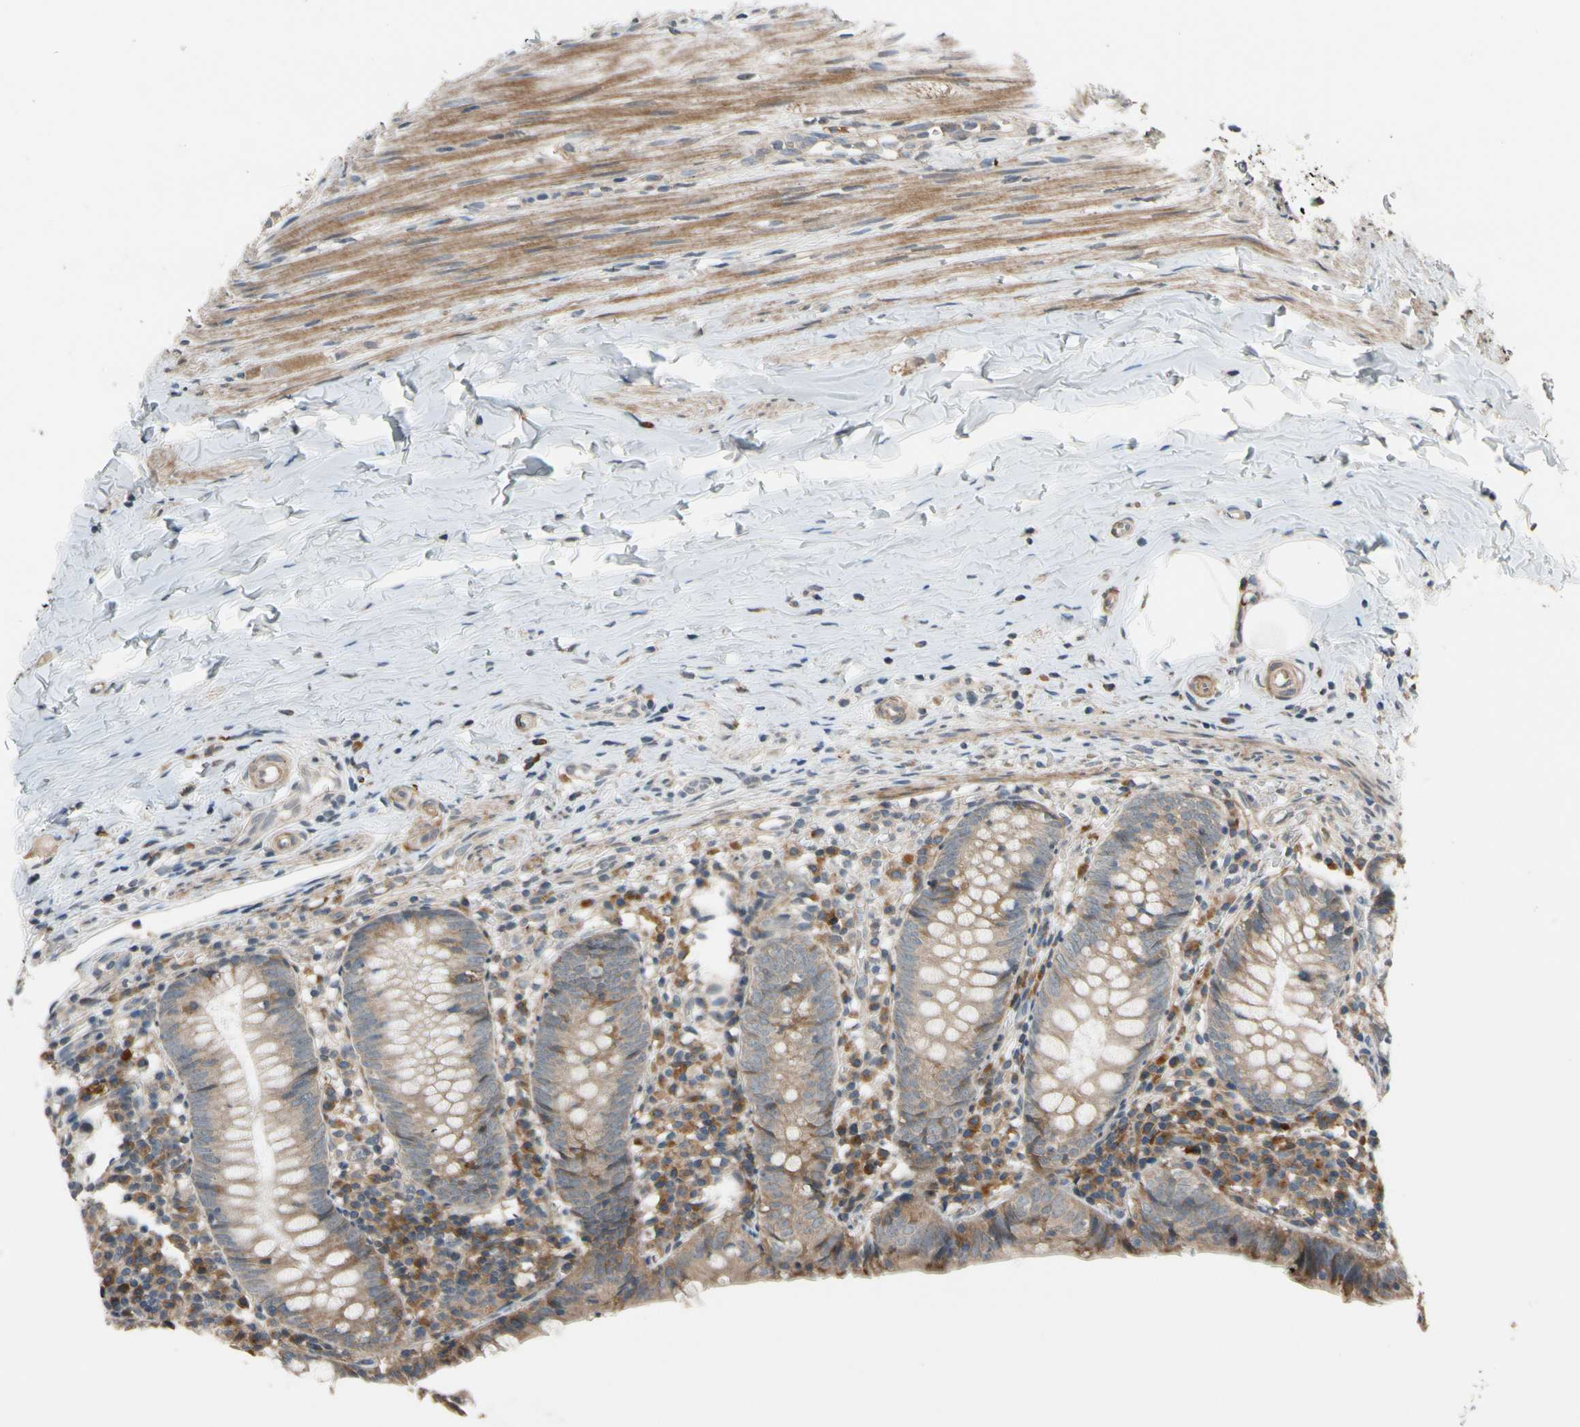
{"staining": {"intensity": "moderate", "quantity": "25%-75%", "location": "cytoplasmic/membranous"}, "tissue": "appendix", "cell_type": "Glandular cells", "image_type": "normal", "snomed": [{"axis": "morphology", "description": "Normal tissue, NOS"}, {"axis": "topography", "description": "Appendix"}], "caption": "This photomicrograph demonstrates IHC staining of normal human appendix, with medium moderate cytoplasmic/membranous staining in about 25%-75% of glandular cells.", "gene": "MST1R", "patient": {"sex": "female", "age": 10}}